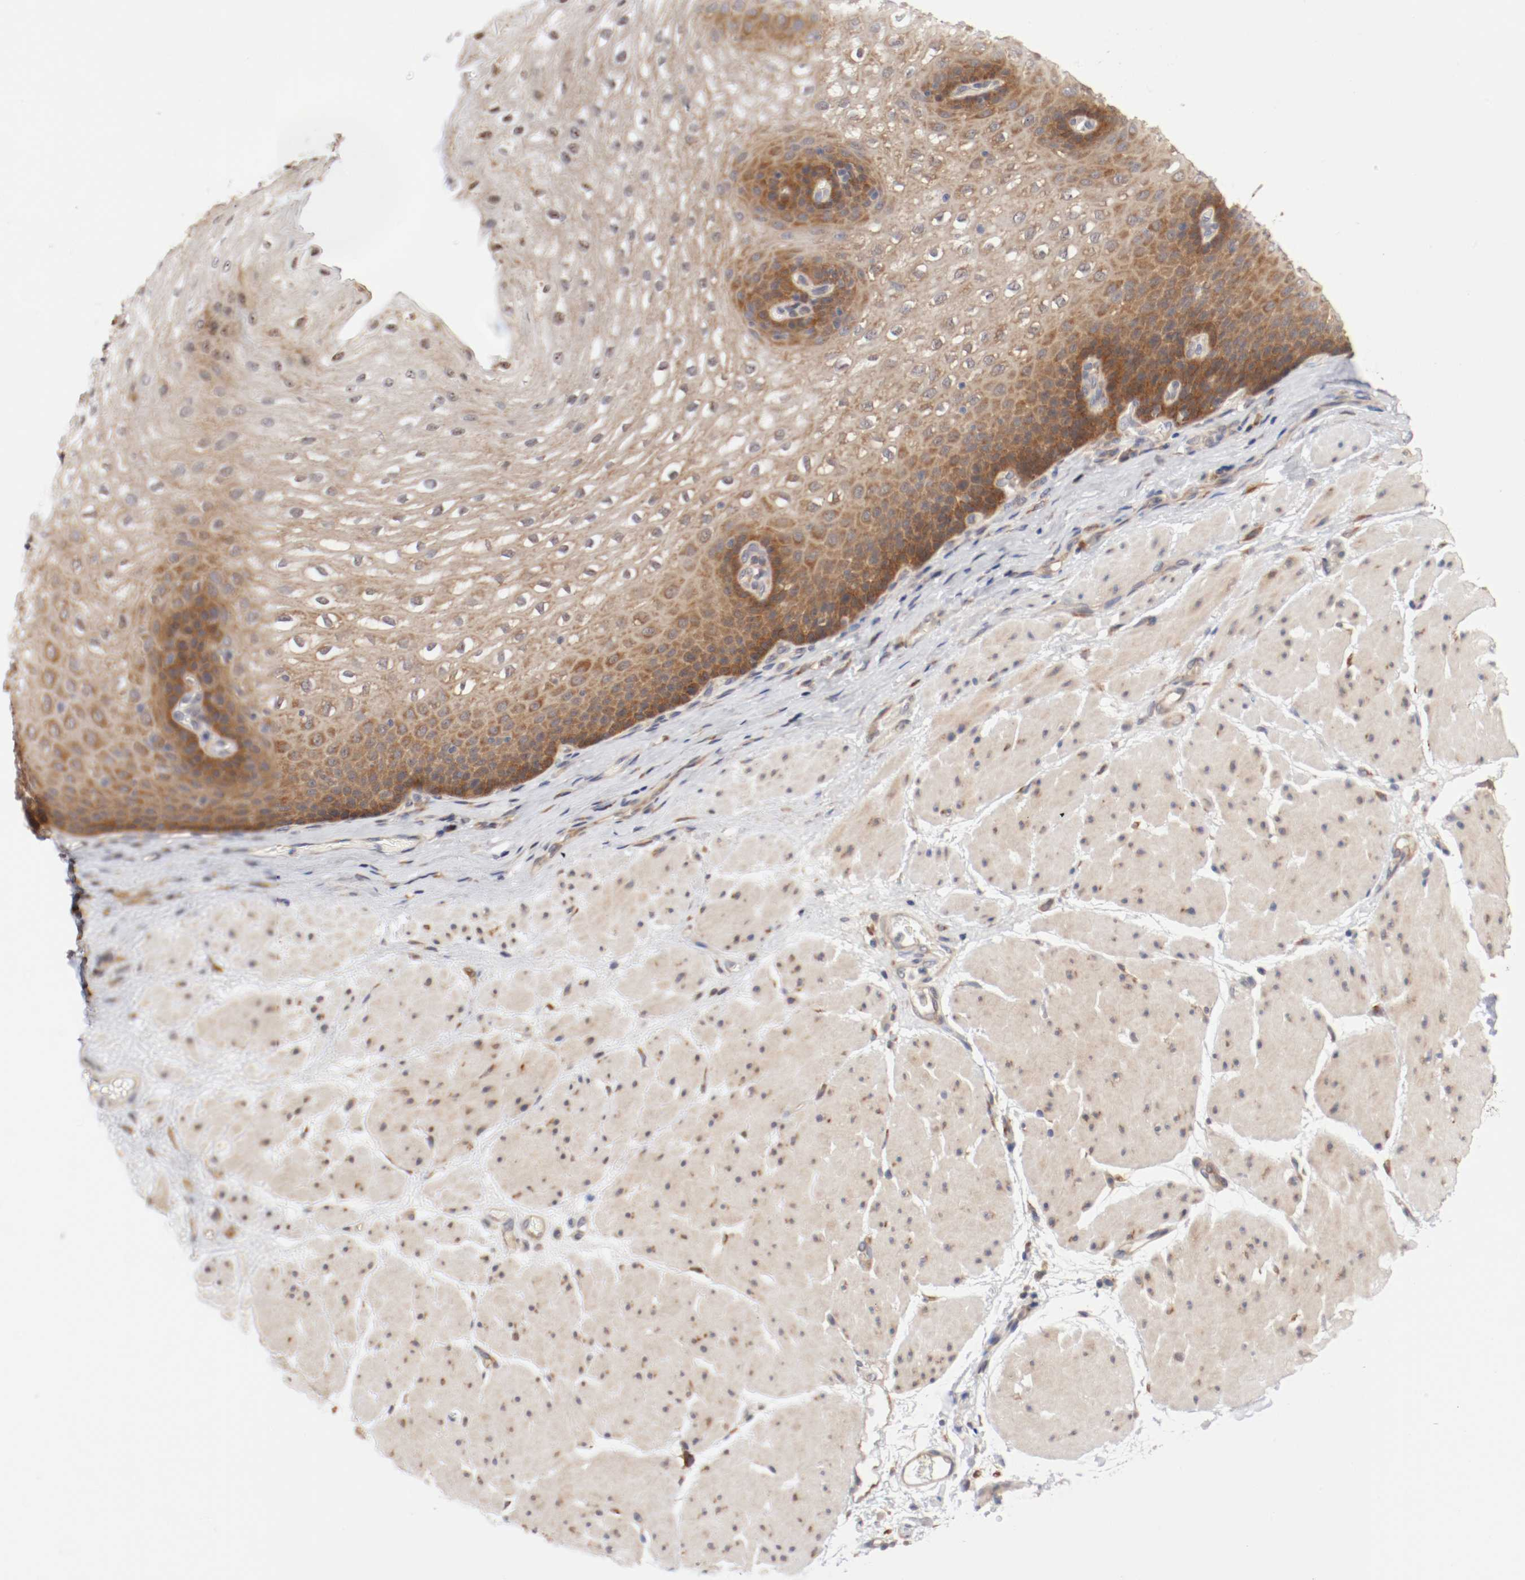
{"staining": {"intensity": "moderate", "quantity": "25%-75%", "location": "cytoplasmic/membranous"}, "tissue": "esophagus", "cell_type": "Squamous epithelial cells", "image_type": "normal", "snomed": [{"axis": "morphology", "description": "Normal tissue, NOS"}, {"axis": "topography", "description": "Esophagus"}], "caption": "Human esophagus stained with a brown dye exhibits moderate cytoplasmic/membranous positive expression in approximately 25%-75% of squamous epithelial cells.", "gene": "FKBP3", "patient": {"sex": "male", "age": 48}}